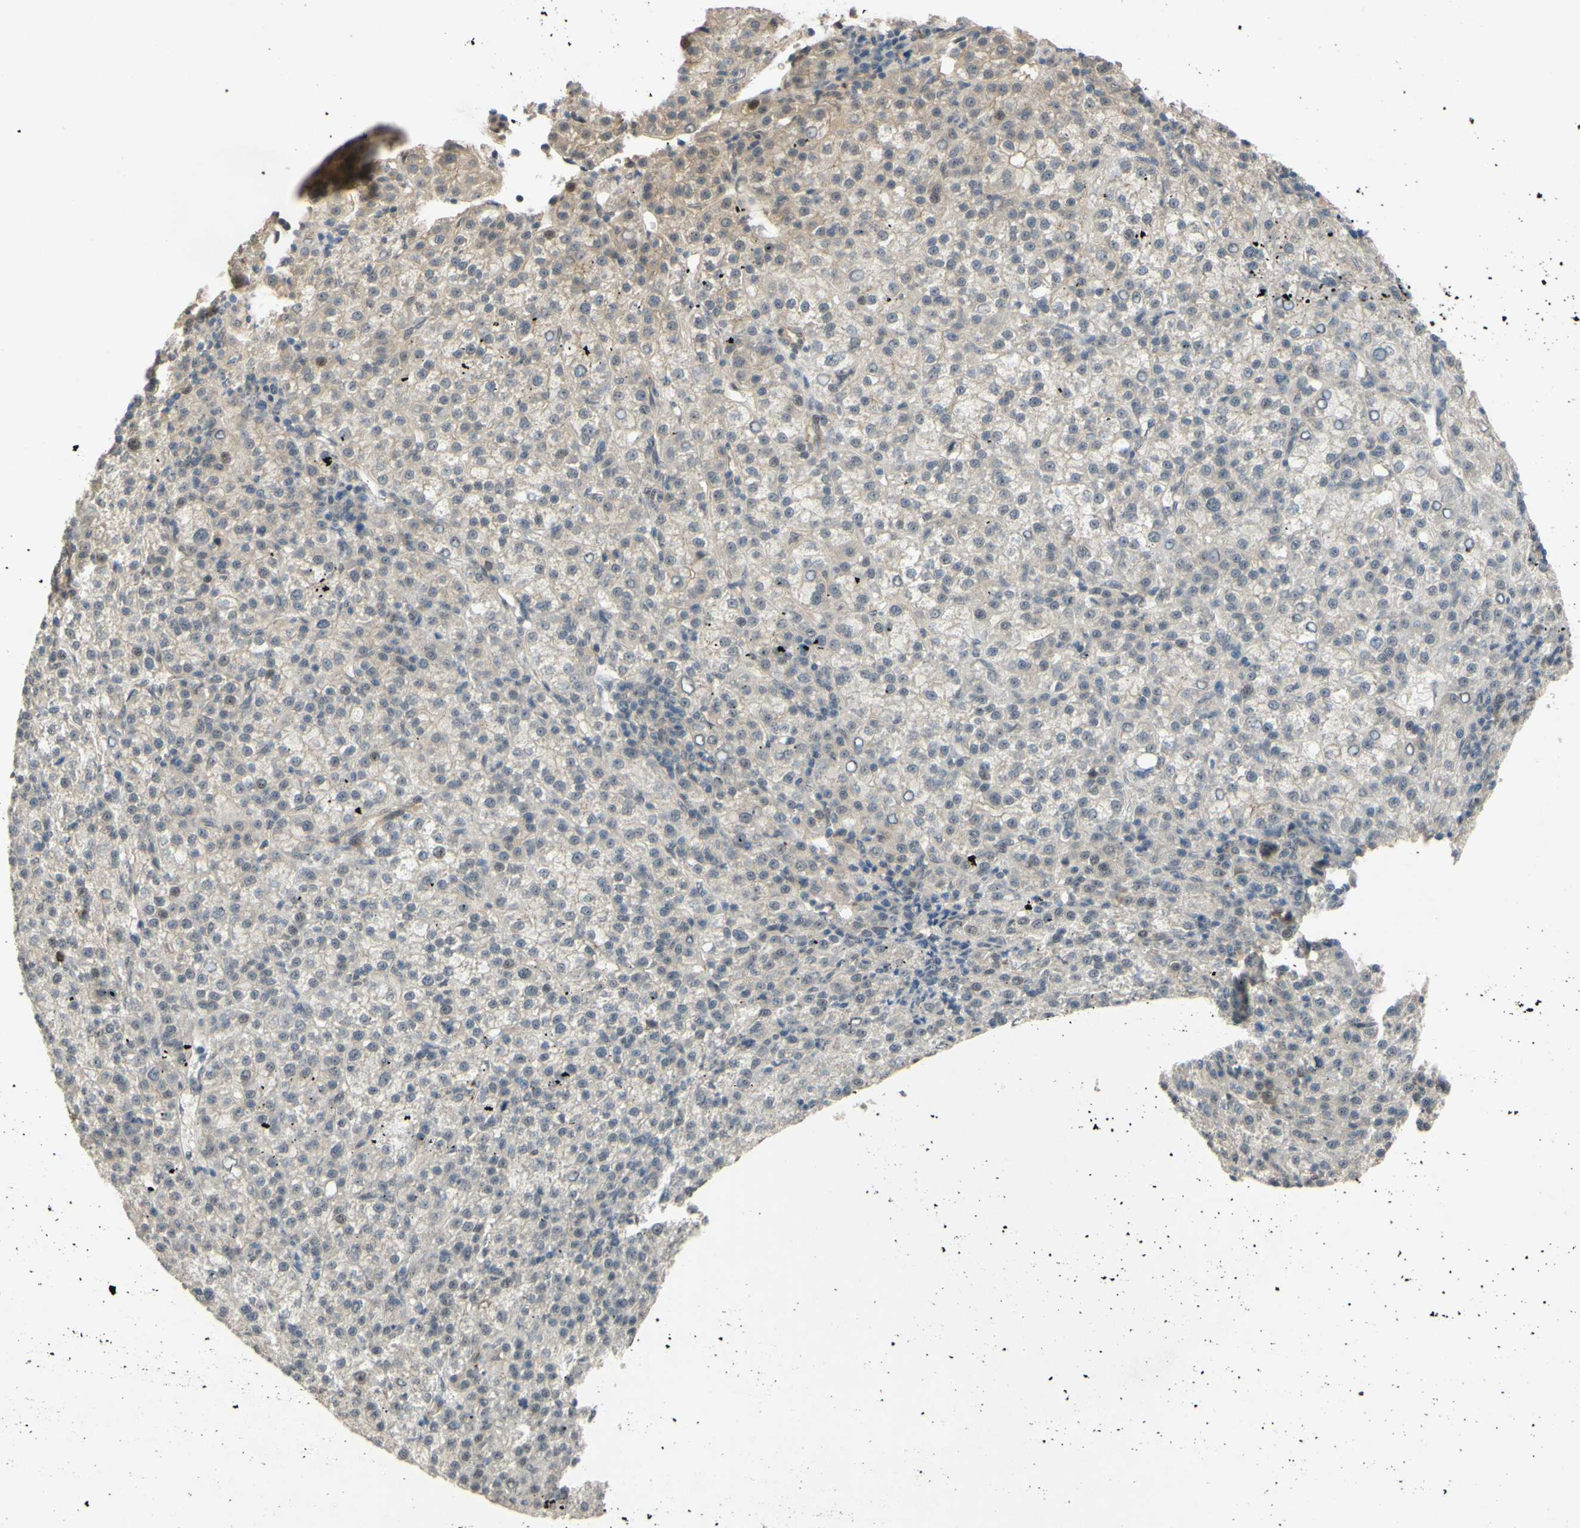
{"staining": {"intensity": "weak", "quantity": "<25%", "location": "nuclear"}, "tissue": "liver cancer", "cell_type": "Tumor cells", "image_type": "cancer", "snomed": [{"axis": "morphology", "description": "Carcinoma, Hepatocellular, NOS"}, {"axis": "topography", "description": "Liver"}], "caption": "Micrograph shows no protein expression in tumor cells of liver cancer (hepatocellular carcinoma) tissue.", "gene": "ALK", "patient": {"sex": "female", "age": 58}}